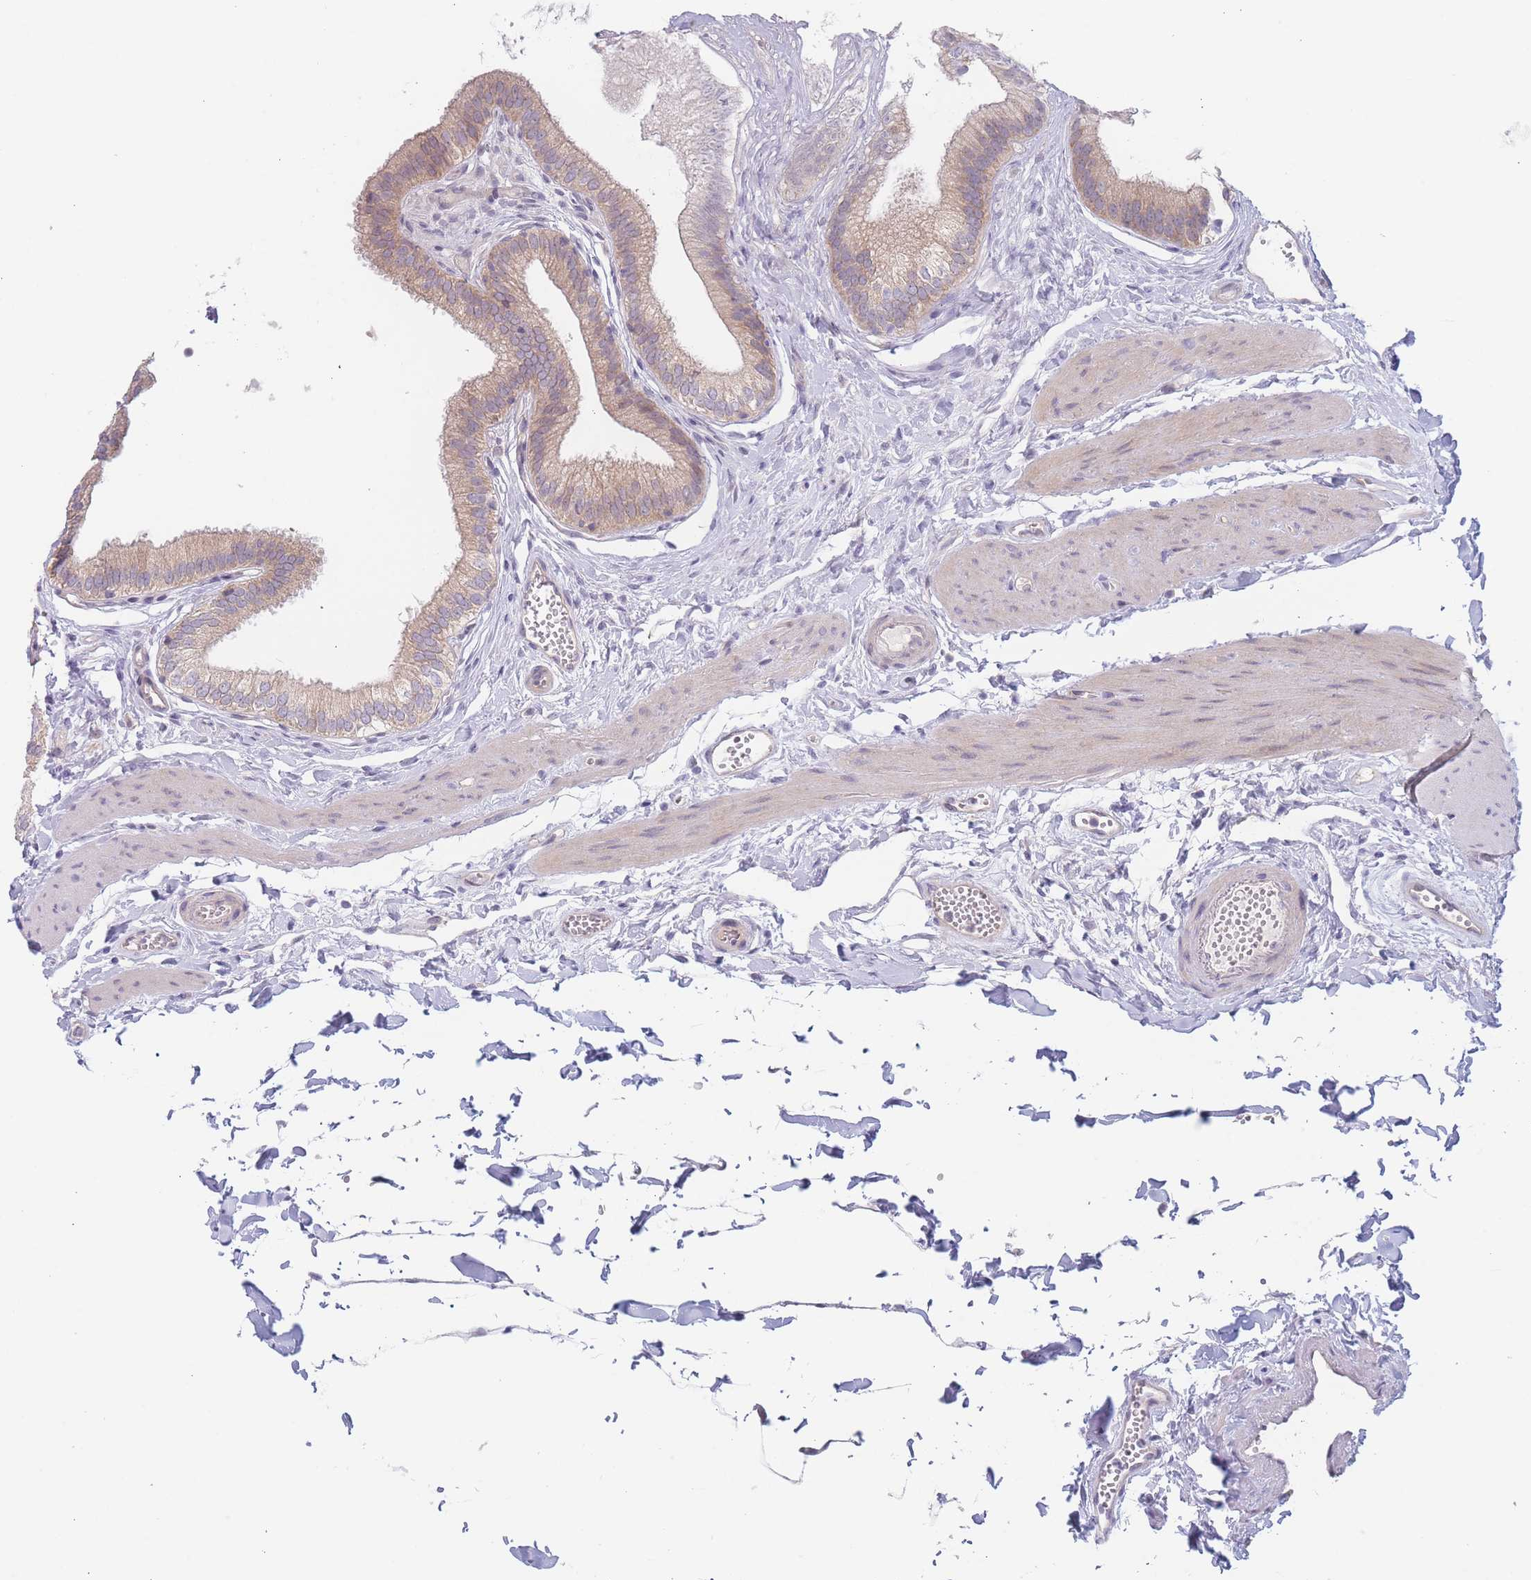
{"staining": {"intensity": "weak", "quantity": ">75%", "location": "cytoplasmic/membranous"}, "tissue": "gallbladder", "cell_type": "Glandular cells", "image_type": "normal", "snomed": [{"axis": "morphology", "description": "Normal tissue, NOS"}, {"axis": "topography", "description": "Gallbladder"}], "caption": "Unremarkable gallbladder was stained to show a protein in brown. There is low levels of weak cytoplasmic/membranous expression in about >75% of glandular cells. (DAB IHC with brightfield microscopy, high magnification).", "gene": "FAM227B", "patient": {"sex": "female", "age": 54}}